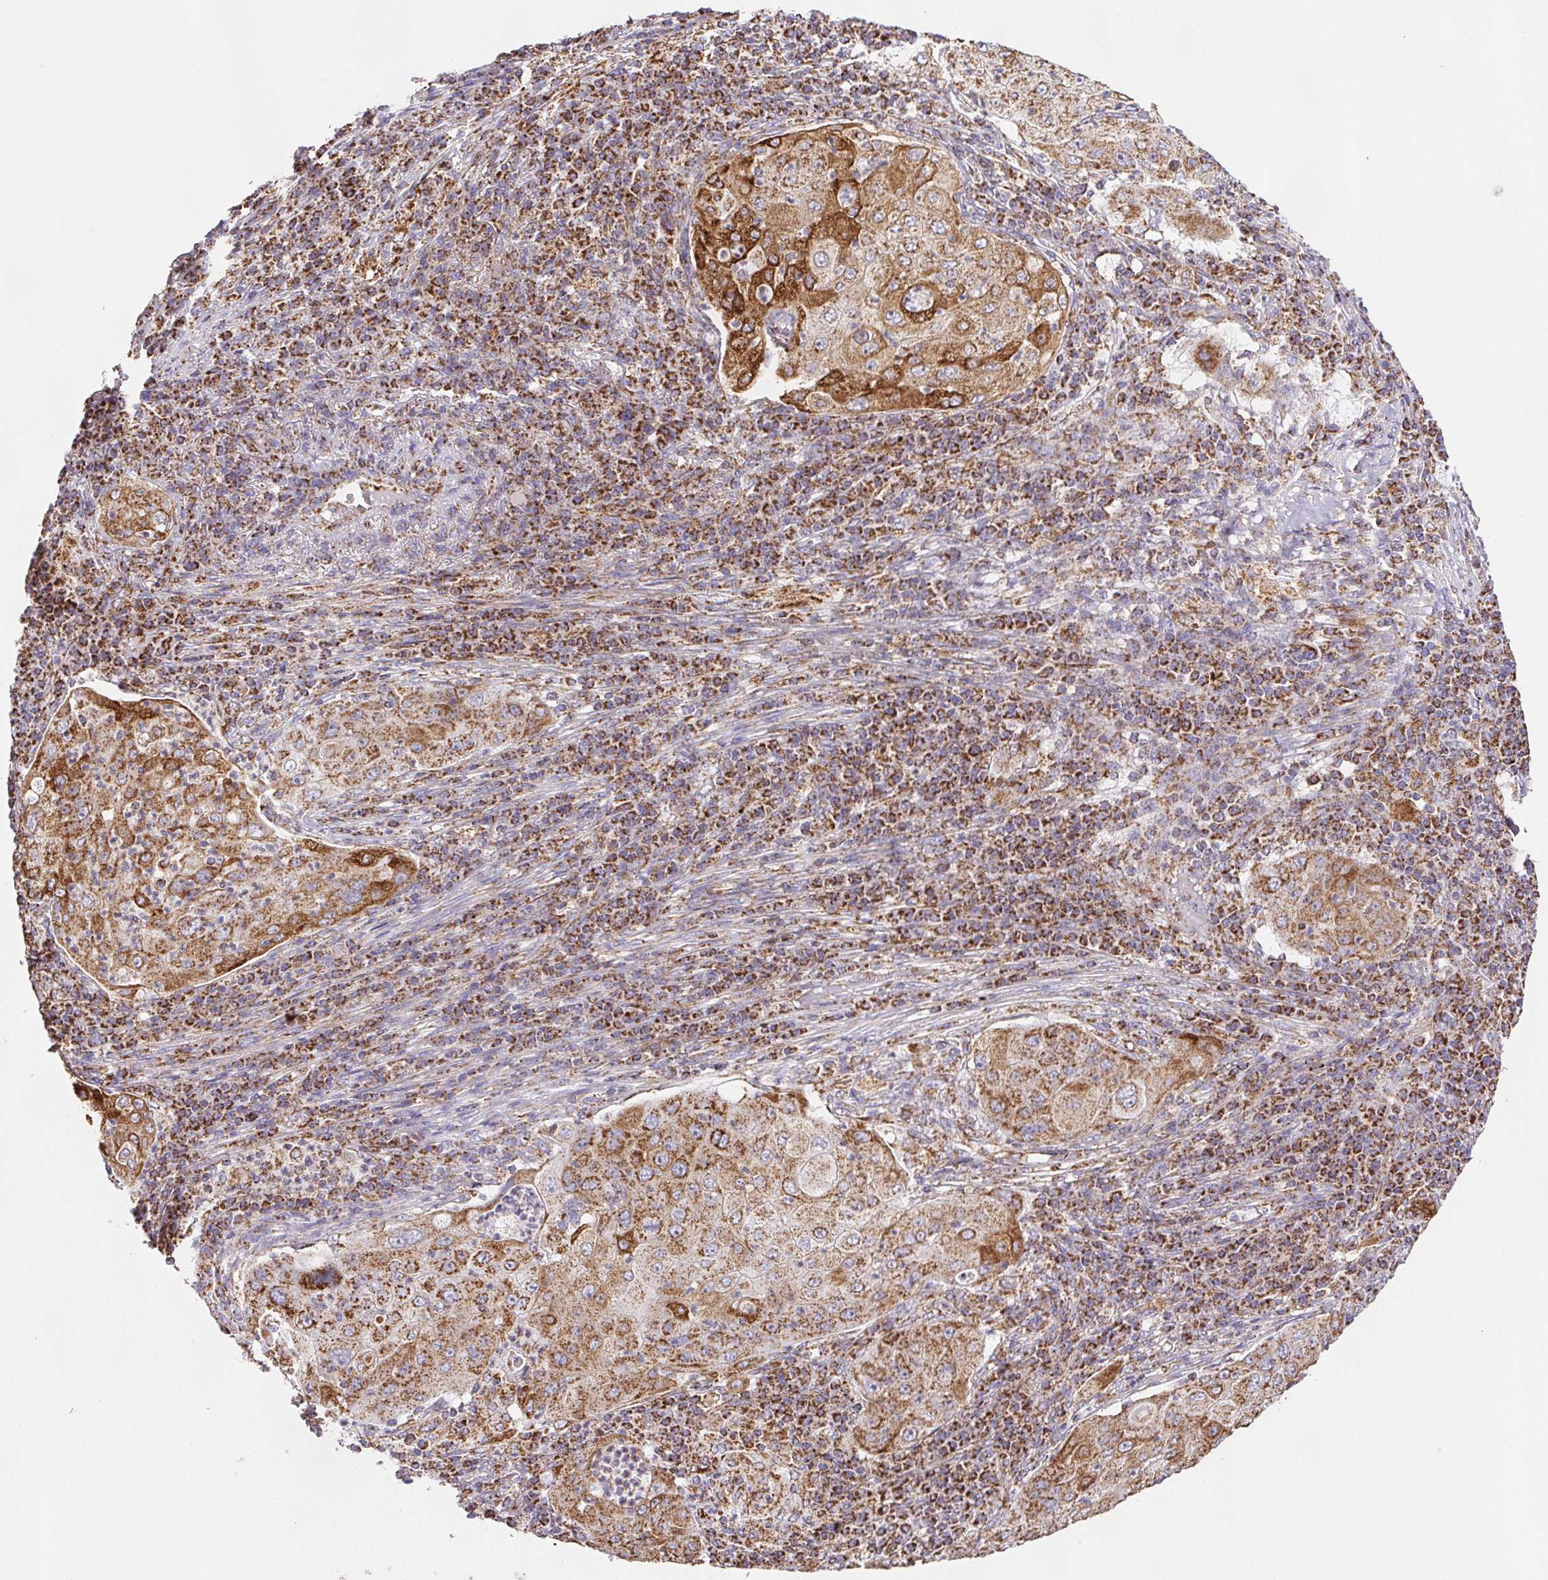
{"staining": {"intensity": "strong", "quantity": ">75%", "location": "cytoplasmic/membranous"}, "tissue": "lung cancer", "cell_type": "Tumor cells", "image_type": "cancer", "snomed": [{"axis": "morphology", "description": "Squamous cell carcinoma, NOS"}, {"axis": "topography", "description": "Lung"}], "caption": "This image displays immunohistochemistry (IHC) staining of lung cancer, with high strong cytoplasmic/membranous positivity in about >75% of tumor cells.", "gene": "NIPSNAP2", "patient": {"sex": "female", "age": 59}}